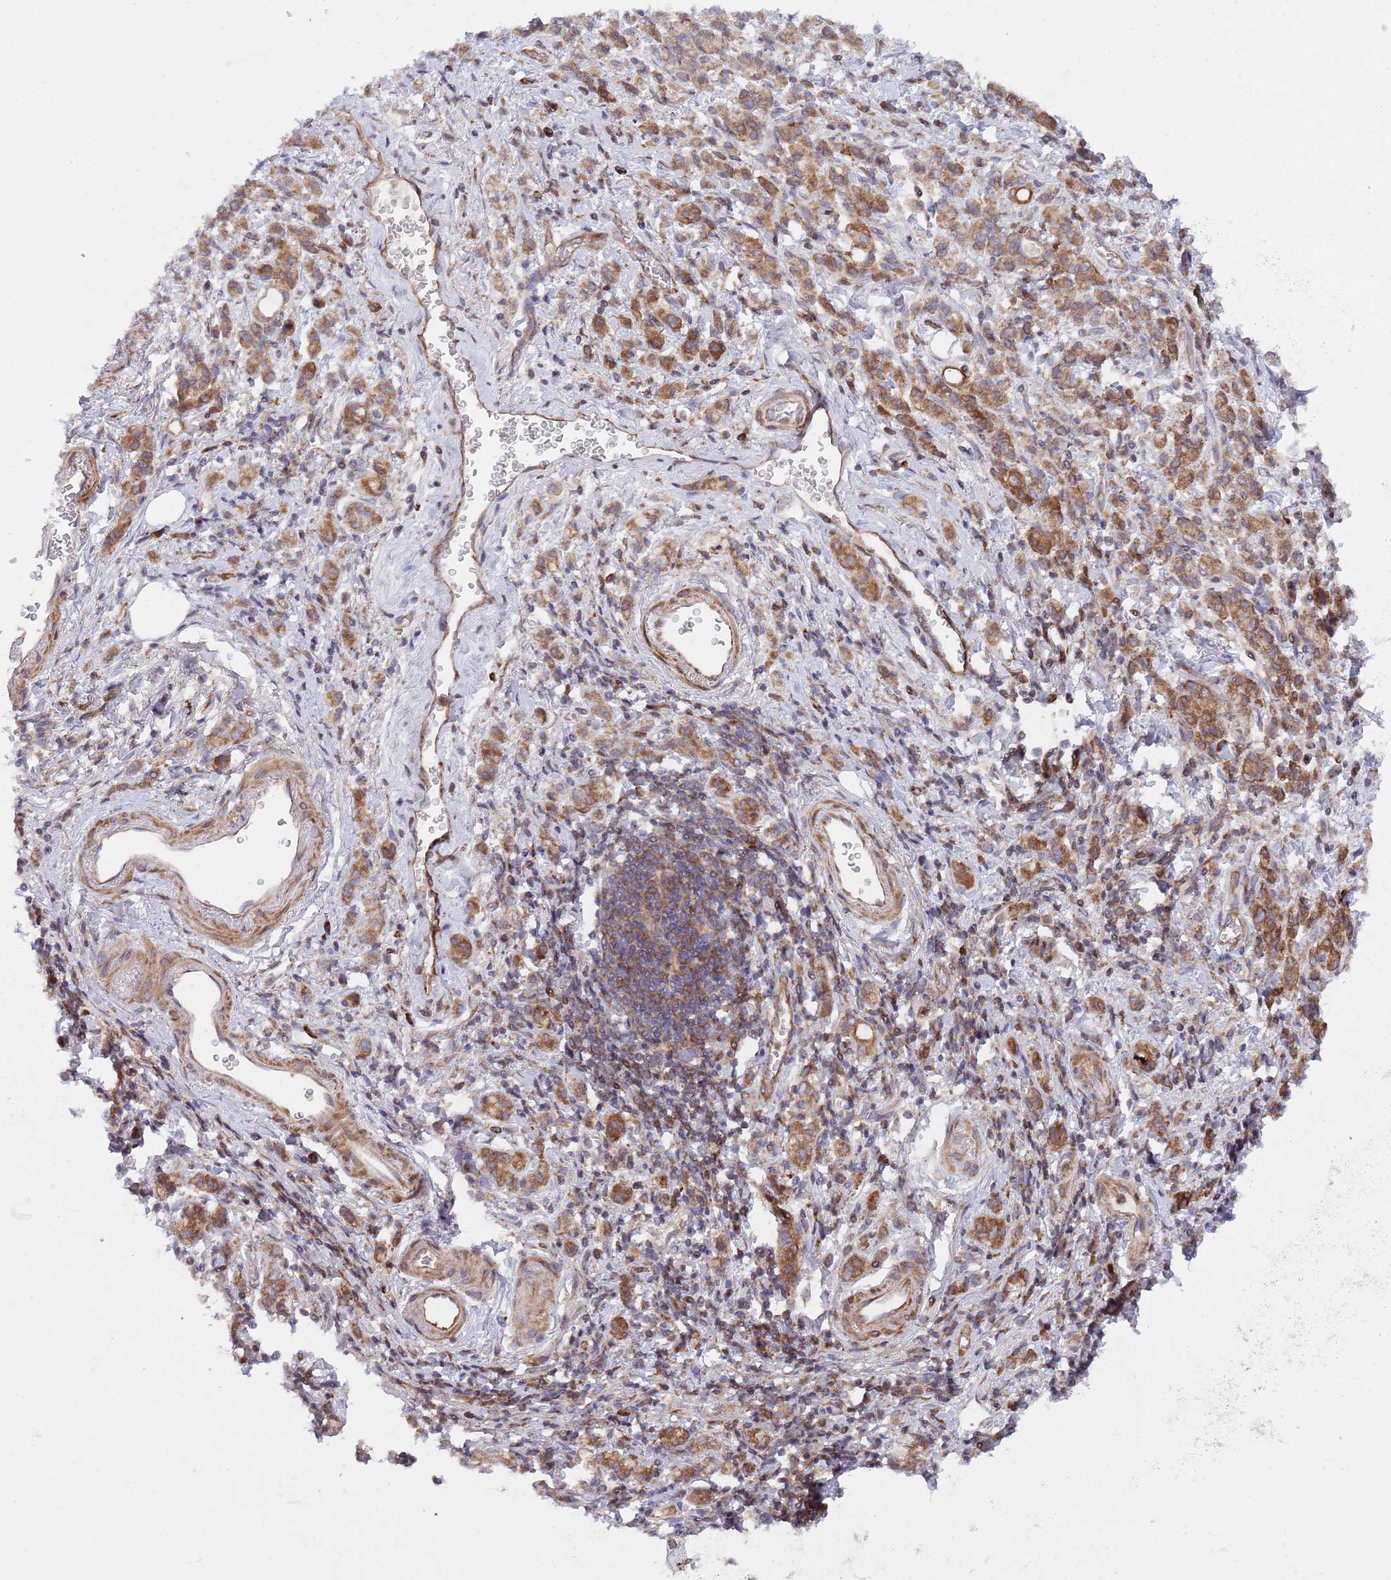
{"staining": {"intensity": "moderate", "quantity": ">75%", "location": "cytoplasmic/membranous"}, "tissue": "stomach cancer", "cell_type": "Tumor cells", "image_type": "cancer", "snomed": [{"axis": "morphology", "description": "Adenocarcinoma, NOS"}, {"axis": "topography", "description": "Stomach"}], "caption": "Adenocarcinoma (stomach) stained with DAB IHC displays medium levels of moderate cytoplasmic/membranous staining in approximately >75% of tumor cells.", "gene": "ZMYM5", "patient": {"sex": "male", "age": 77}}